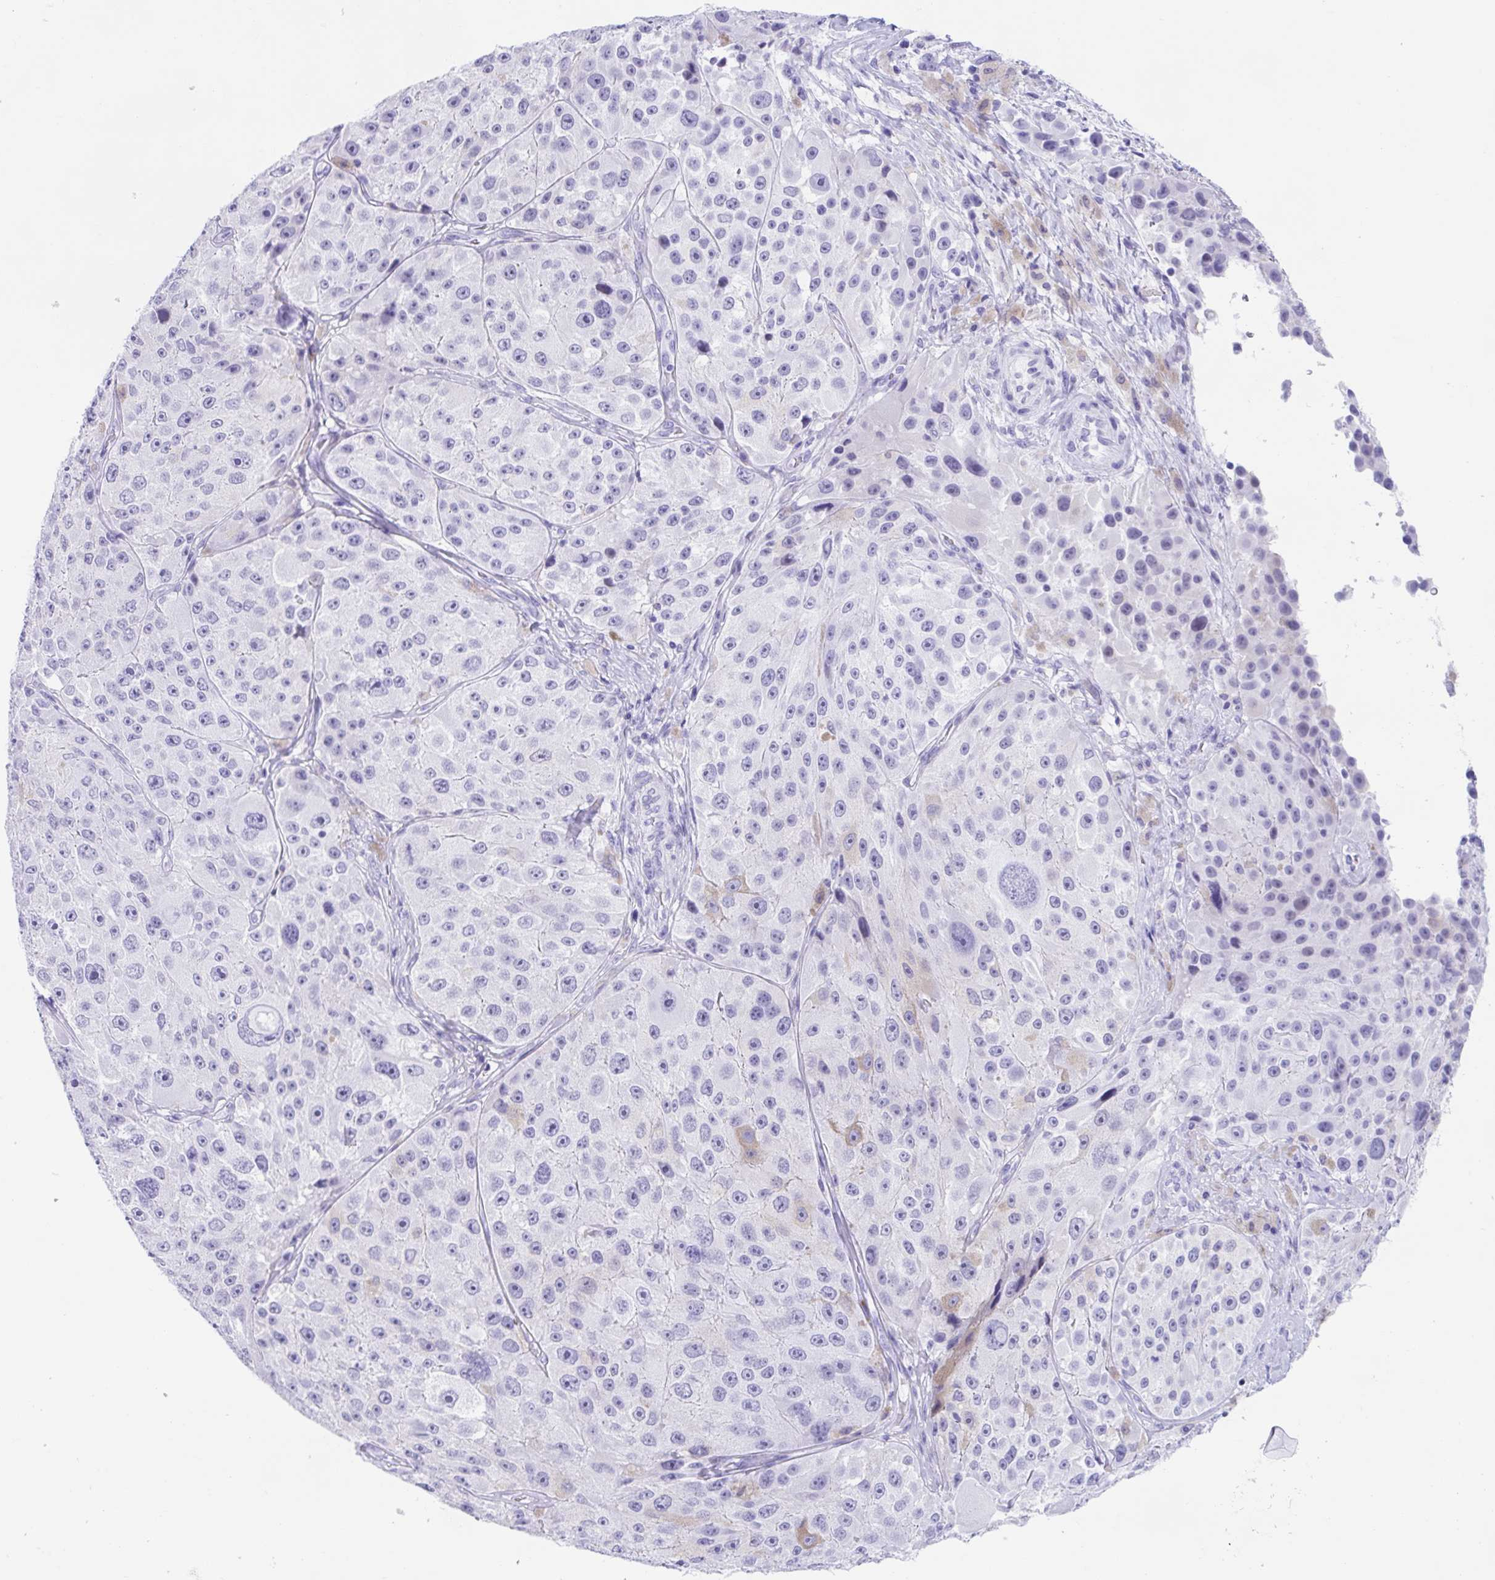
{"staining": {"intensity": "moderate", "quantity": "<25%", "location": "cytoplasmic/membranous"}, "tissue": "melanoma", "cell_type": "Tumor cells", "image_type": "cancer", "snomed": [{"axis": "morphology", "description": "Malignant melanoma, Metastatic site"}, {"axis": "topography", "description": "Lymph node"}], "caption": "Immunohistochemistry (IHC) photomicrograph of neoplastic tissue: melanoma stained using immunohistochemistry displays low levels of moderate protein expression localized specifically in the cytoplasmic/membranous of tumor cells, appearing as a cytoplasmic/membranous brown color.", "gene": "TMEM35A", "patient": {"sex": "male", "age": 62}}